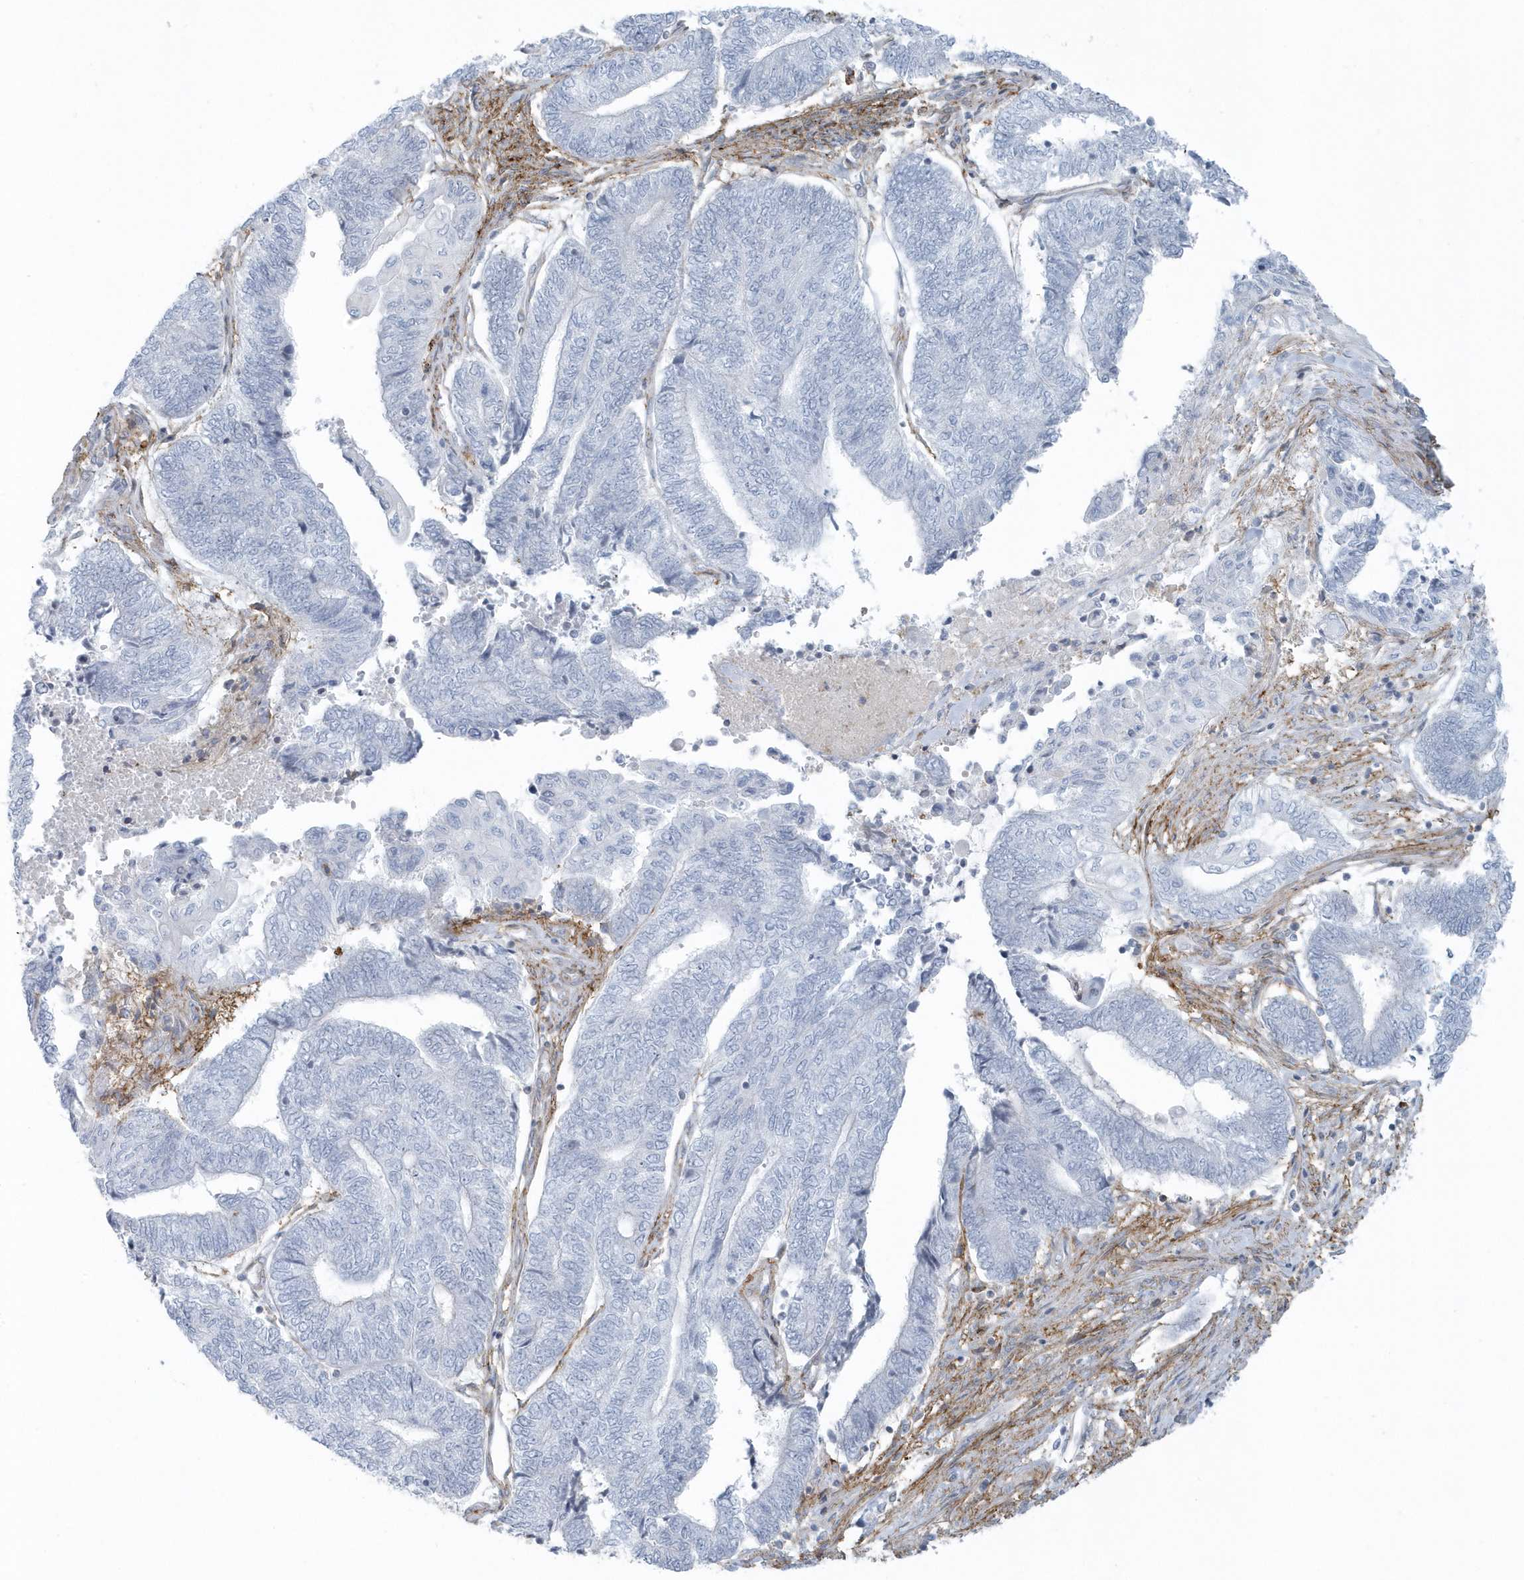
{"staining": {"intensity": "negative", "quantity": "none", "location": "none"}, "tissue": "endometrial cancer", "cell_type": "Tumor cells", "image_type": "cancer", "snomed": [{"axis": "morphology", "description": "Adenocarcinoma, NOS"}, {"axis": "topography", "description": "Uterus"}, {"axis": "topography", "description": "Endometrium"}], "caption": "Tumor cells are negative for brown protein staining in adenocarcinoma (endometrial). Nuclei are stained in blue.", "gene": "CACNB2", "patient": {"sex": "female", "age": 70}}